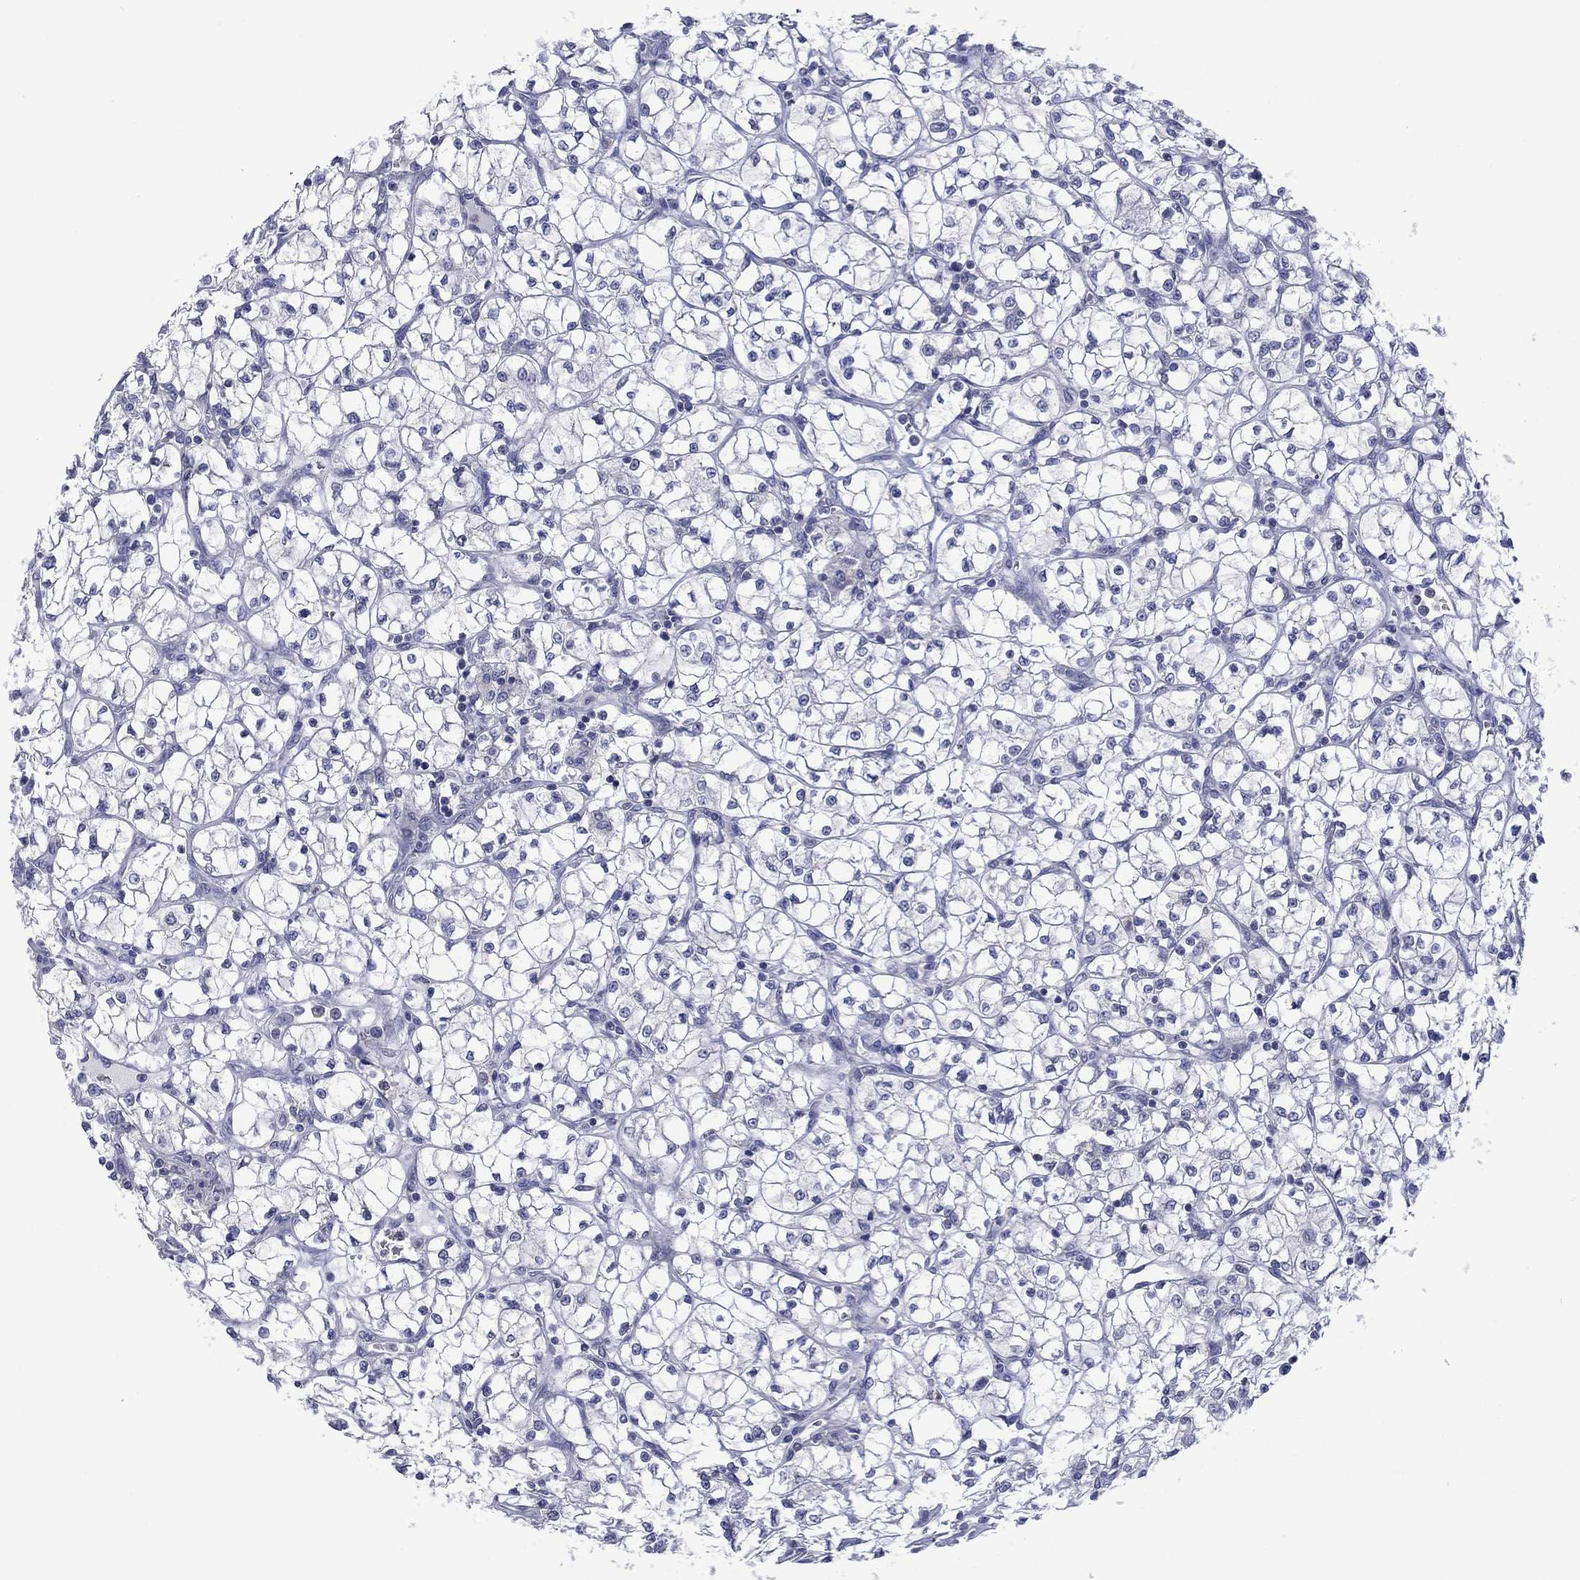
{"staining": {"intensity": "negative", "quantity": "none", "location": "none"}, "tissue": "renal cancer", "cell_type": "Tumor cells", "image_type": "cancer", "snomed": [{"axis": "morphology", "description": "Adenocarcinoma, NOS"}, {"axis": "topography", "description": "Kidney"}], "caption": "Immunohistochemistry image of neoplastic tissue: renal adenocarcinoma stained with DAB displays no significant protein expression in tumor cells.", "gene": "FER1L6", "patient": {"sex": "female", "age": 64}}